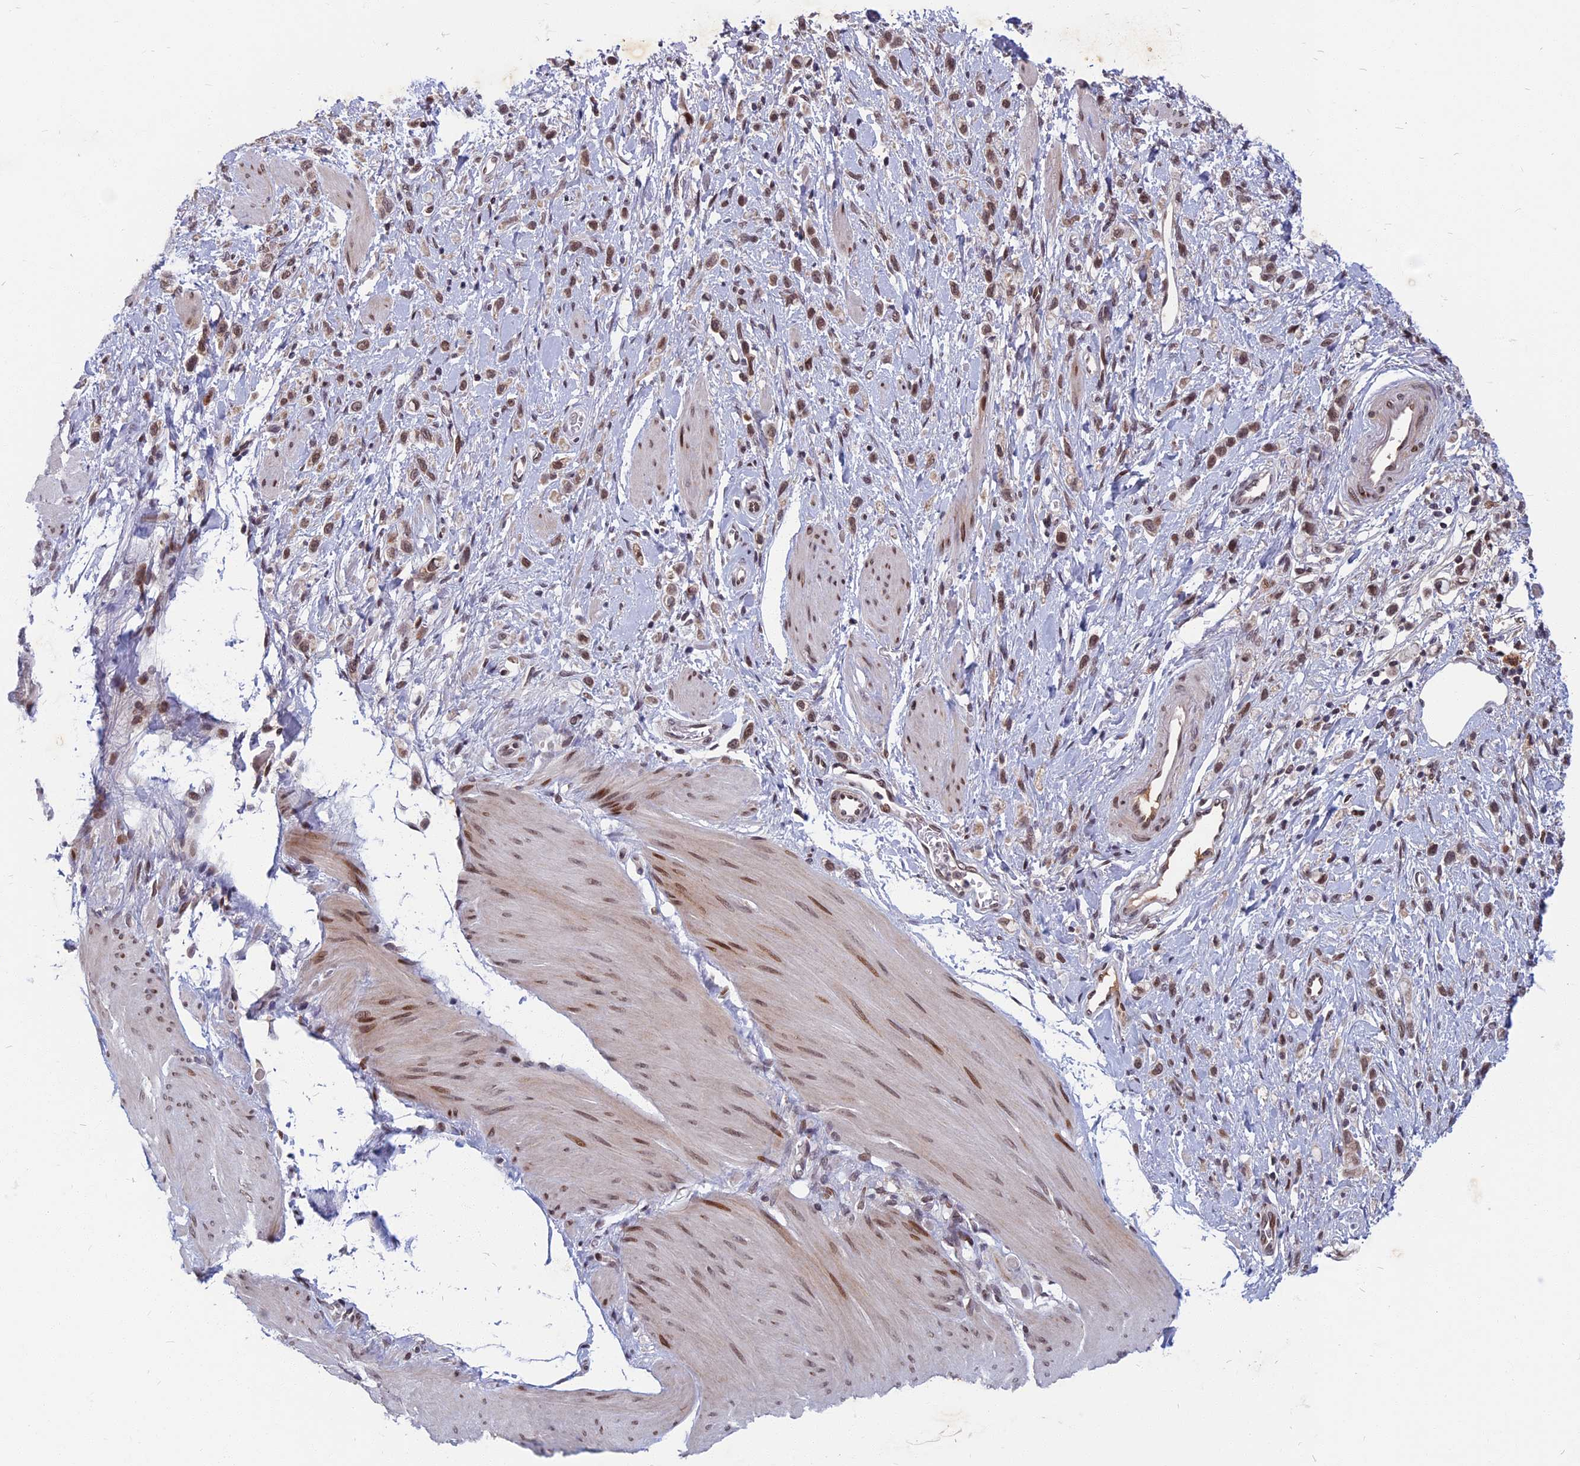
{"staining": {"intensity": "moderate", "quantity": ">75%", "location": "nuclear"}, "tissue": "stomach cancer", "cell_type": "Tumor cells", "image_type": "cancer", "snomed": [{"axis": "morphology", "description": "Adenocarcinoma, NOS"}, {"axis": "topography", "description": "Stomach"}], "caption": "Brown immunohistochemical staining in human adenocarcinoma (stomach) demonstrates moderate nuclear expression in about >75% of tumor cells.", "gene": "CDC7", "patient": {"sex": "female", "age": 65}}